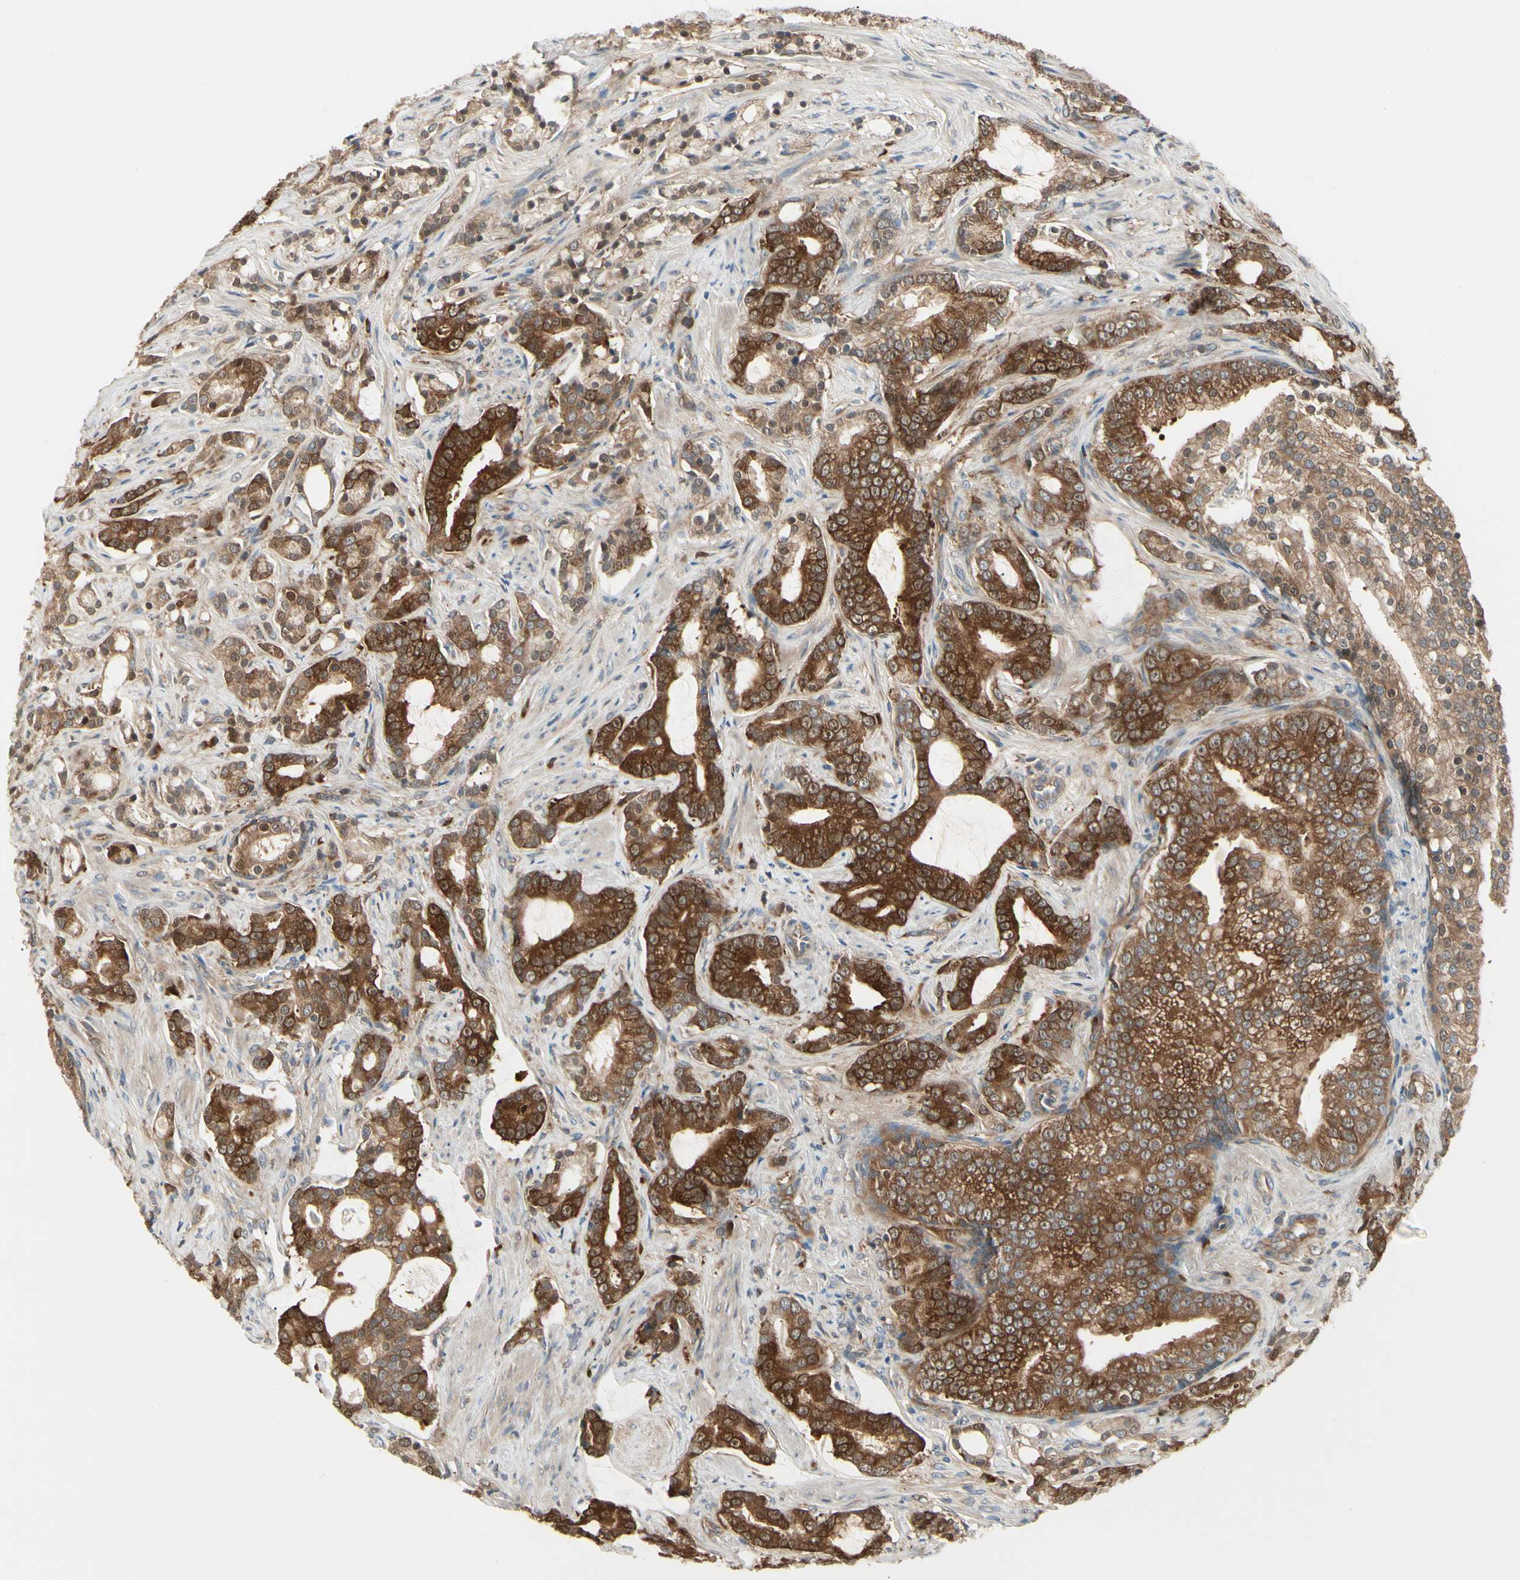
{"staining": {"intensity": "strong", "quantity": ">75%", "location": "cytoplasmic/membranous,nuclear"}, "tissue": "prostate cancer", "cell_type": "Tumor cells", "image_type": "cancer", "snomed": [{"axis": "morphology", "description": "Adenocarcinoma, Low grade"}, {"axis": "topography", "description": "Prostate"}], "caption": "Tumor cells reveal high levels of strong cytoplasmic/membranous and nuclear positivity in approximately >75% of cells in human prostate adenocarcinoma (low-grade). The staining is performed using DAB (3,3'-diaminobenzidine) brown chromogen to label protein expression. The nuclei are counter-stained blue using hematoxylin.", "gene": "NME1-NME2", "patient": {"sex": "male", "age": 58}}